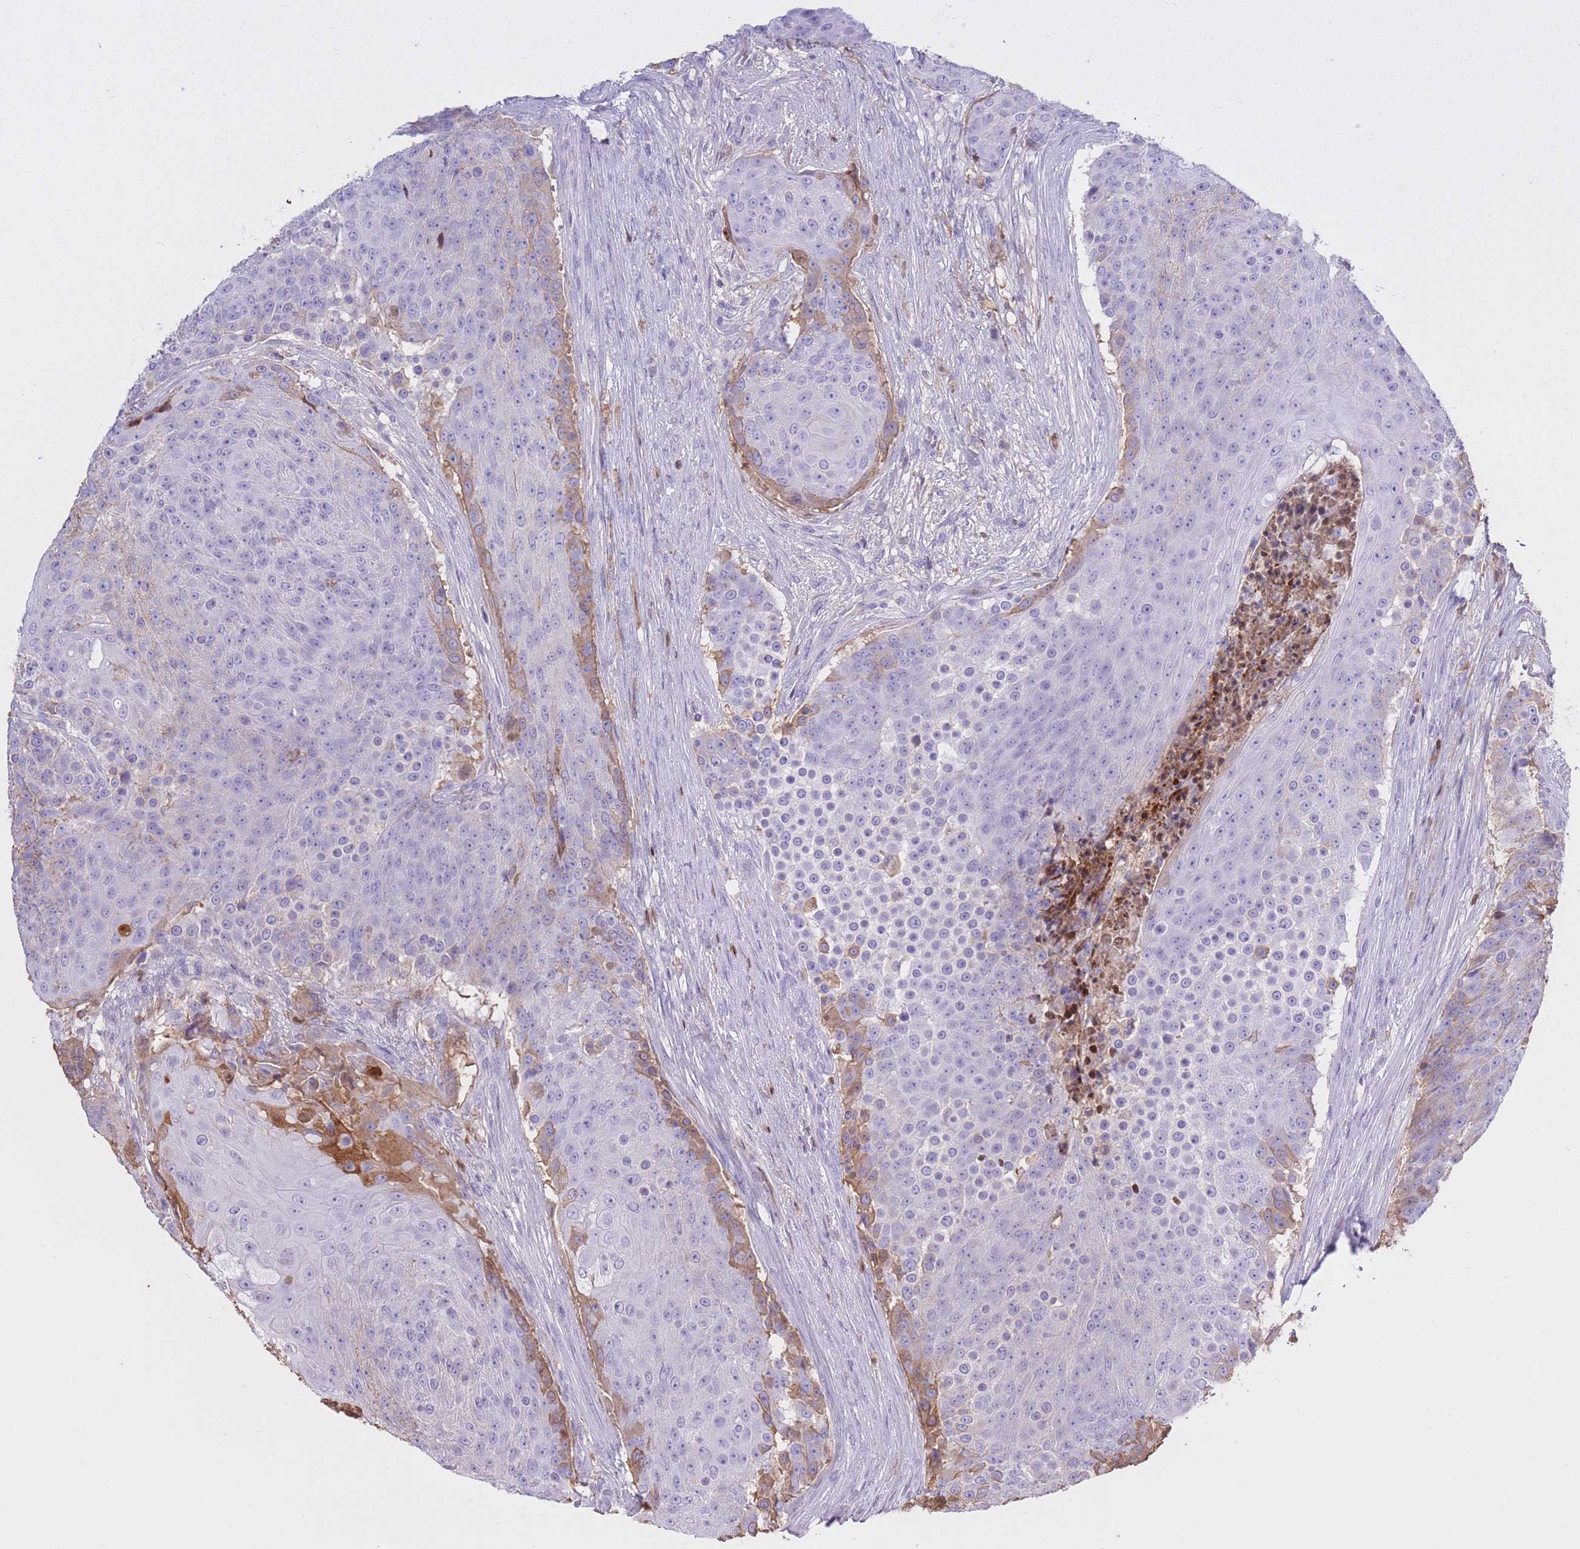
{"staining": {"intensity": "moderate", "quantity": "<25%", "location": "cytoplasmic/membranous"}, "tissue": "urothelial cancer", "cell_type": "Tumor cells", "image_type": "cancer", "snomed": [{"axis": "morphology", "description": "Urothelial carcinoma, High grade"}, {"axis": "topography", "description": "Urinary bladder"}], "caption": "Protein staining of urothelial cancer tissue displays moderate cytoplasmic/membranous expression in approximately <25% of tumor cells.", "gene": "AP3S2", "patient": {"sex": "female", "age": 63}}